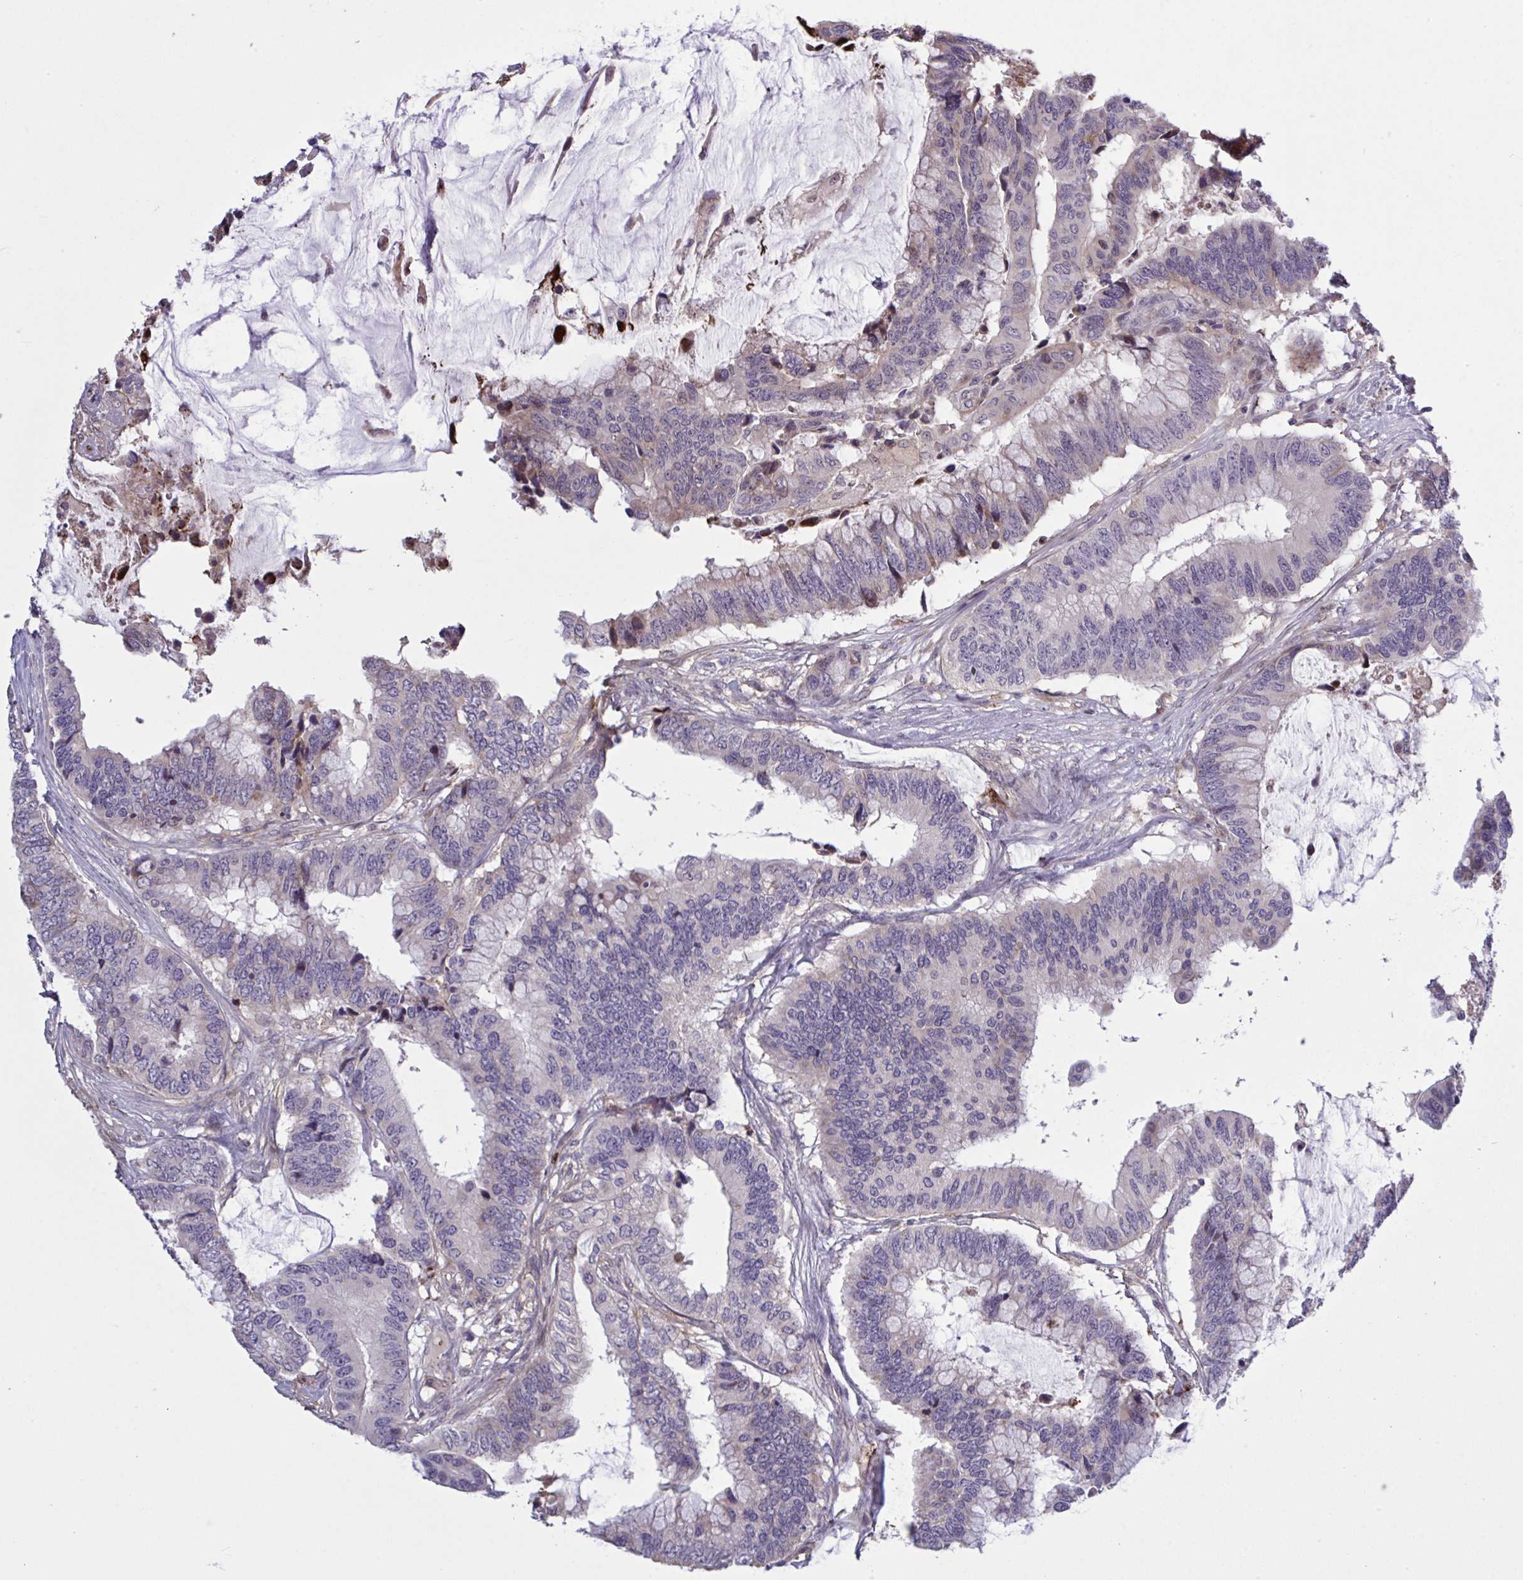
{"staining": {"intensity": "negative", "quantity": "none", "location": "none"}, "tissue": "colorectal cancer", "cell_type": "Tumor cells", "image_type": "cancer", "snomed": [{"axis": "morphology", "description": "Adenocarcinoma, NOS"}, {"axis": "topography", "description": "Rectum"}], "caption": "DAB immunohistochemical staining of adenocarcinoma (colorectal) displays no significant positivity in tumor cells.", "gene": "CD101", "patient": {"sex": "female", "age": 59}}